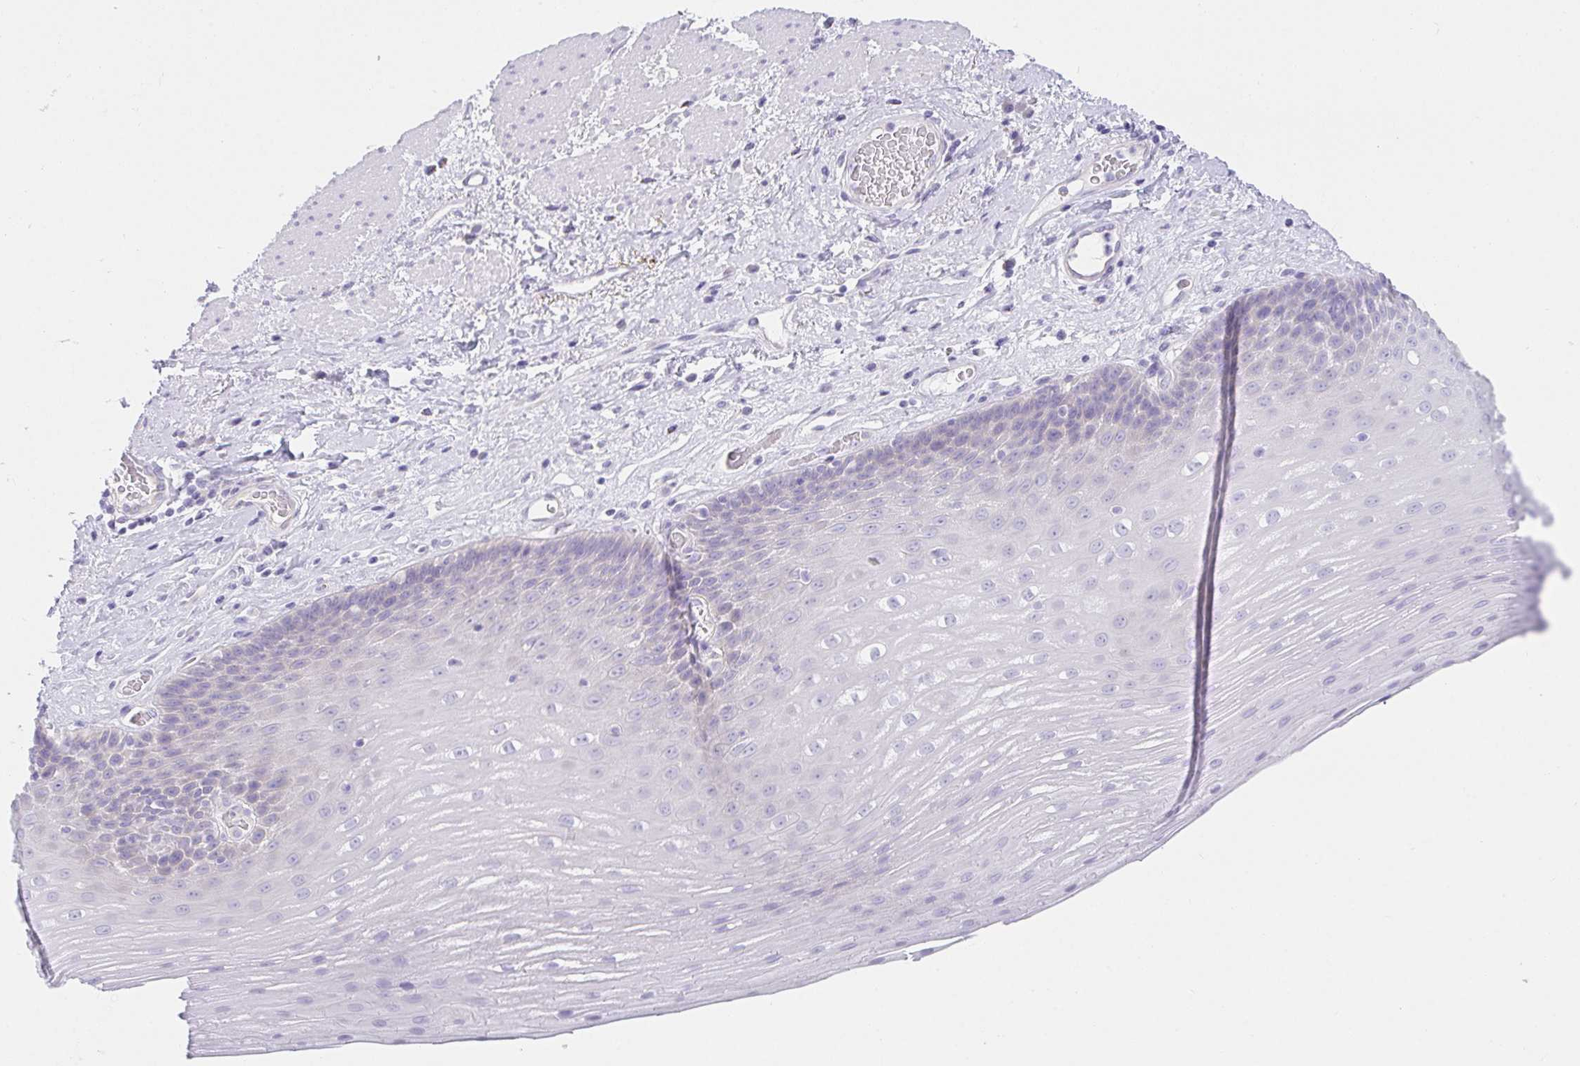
{"staining": {"intensity": "negative", "quantity": "none", "location": "none"}, "tissue": "esophagus", "cell_type": "Squamous epithelial cells", "image_type": "normal", "snomed": [{"axis": "morphology", "description": "Normal tissue, NOS"}, {"axis": "topography", "description": "Esophagus"}], "caption": "This image is of benign esophagus stained with IHC to label a protein in brown with the nuclei are counter-stained blue. There is no staining in squamous epithelial cells. (DAB IHC, high magnification).", "gene": "VGLL1", "patient": {"sex": "male", "age": 62}}